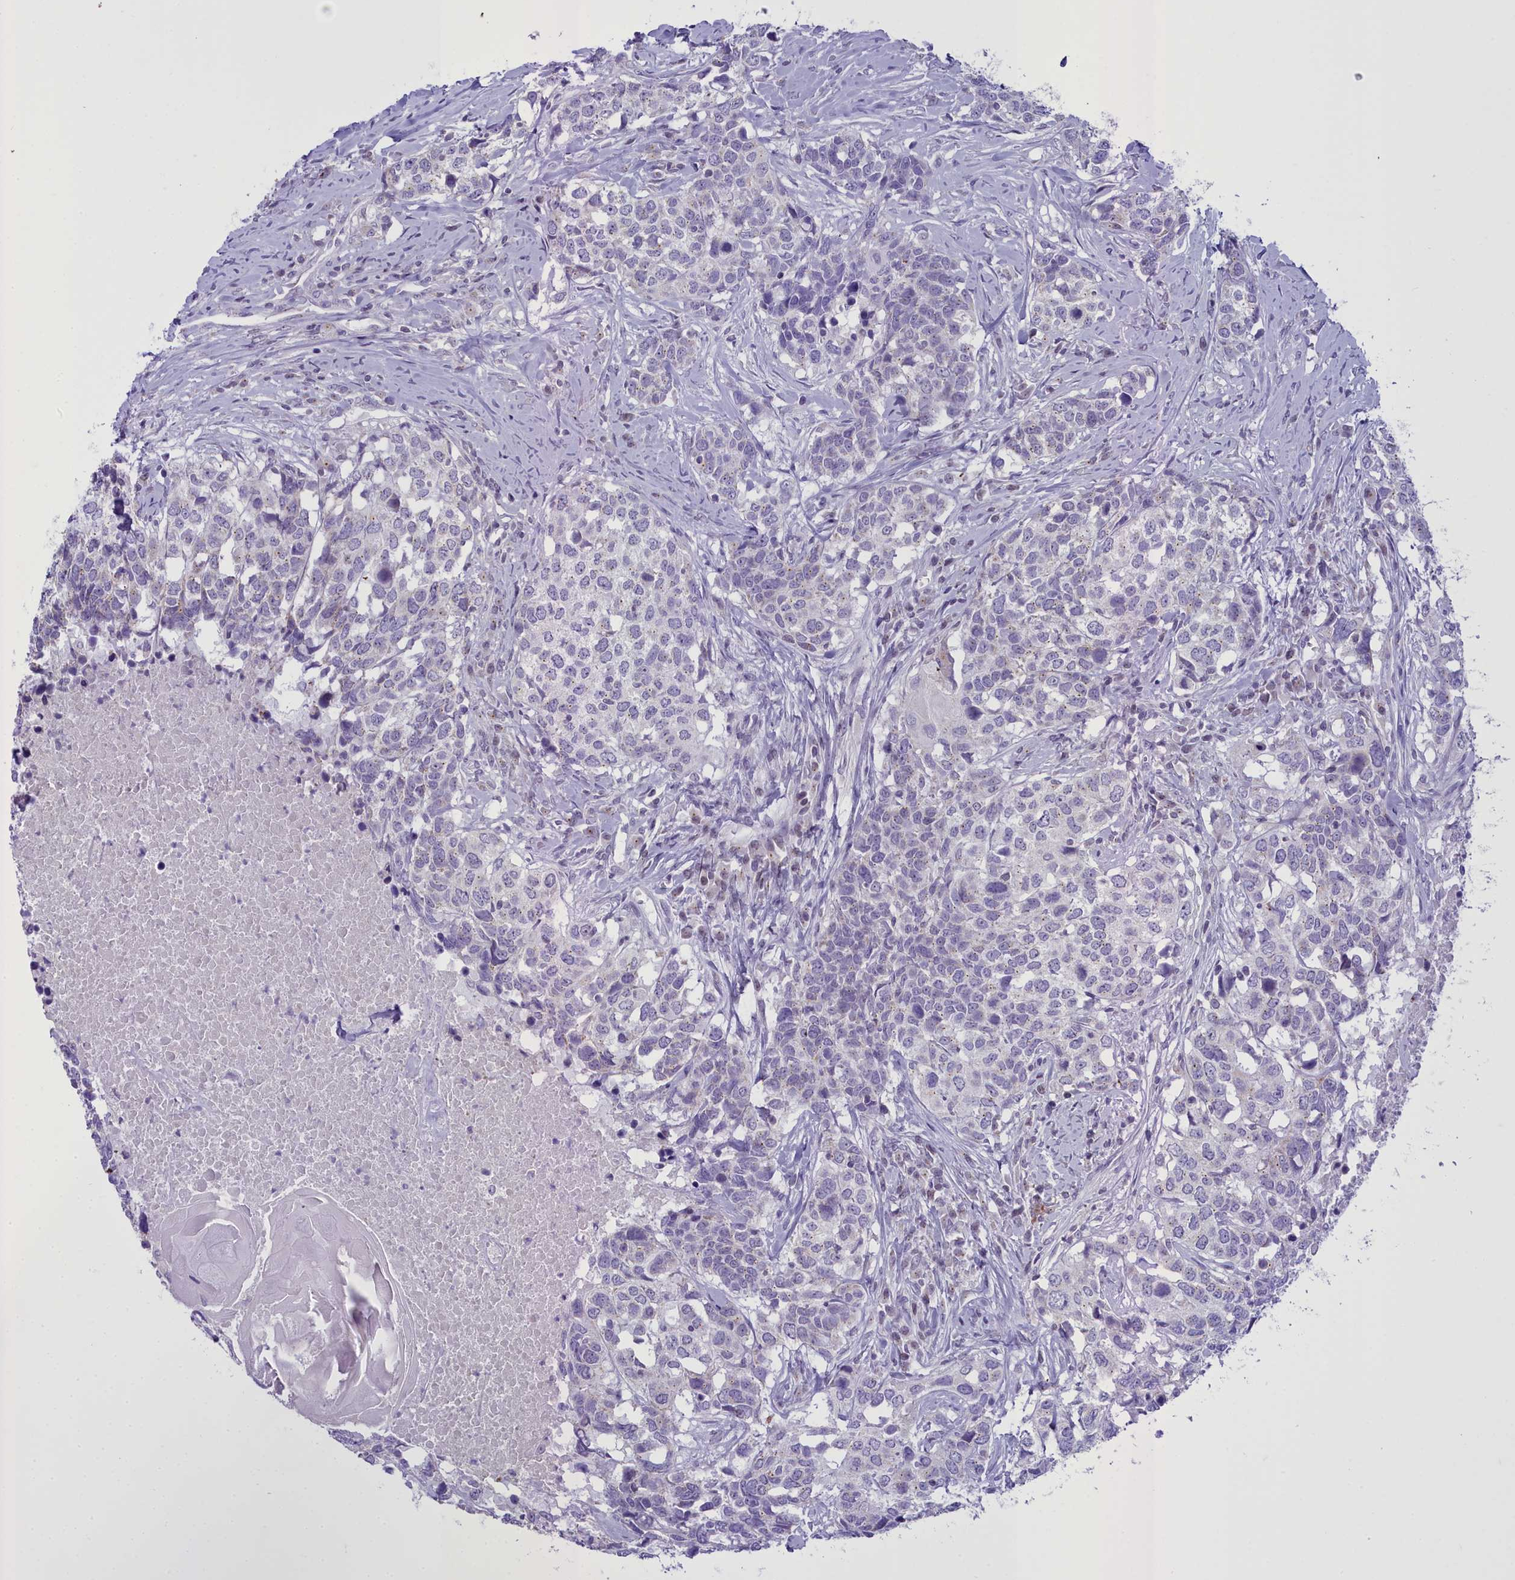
{"staining": {"intensity": "negative", "quantity": "none", "location": "none"}, "tissue": "head and neck cancer", "cell_type": "Tumor cells", "image_type": "cancer", "snomed": [{"axis": "morphology", "description": "Squamous cell carcinoma, NOS"}, {"axis": "topography", "description": "Head-Neck"}], "caption": "IHC of head and neck cancer (squamous cell carcinoma) reveals no positivity in tumor cells.", "gene": "B9D2", "patient": {"sex": "male", "age": 66}}